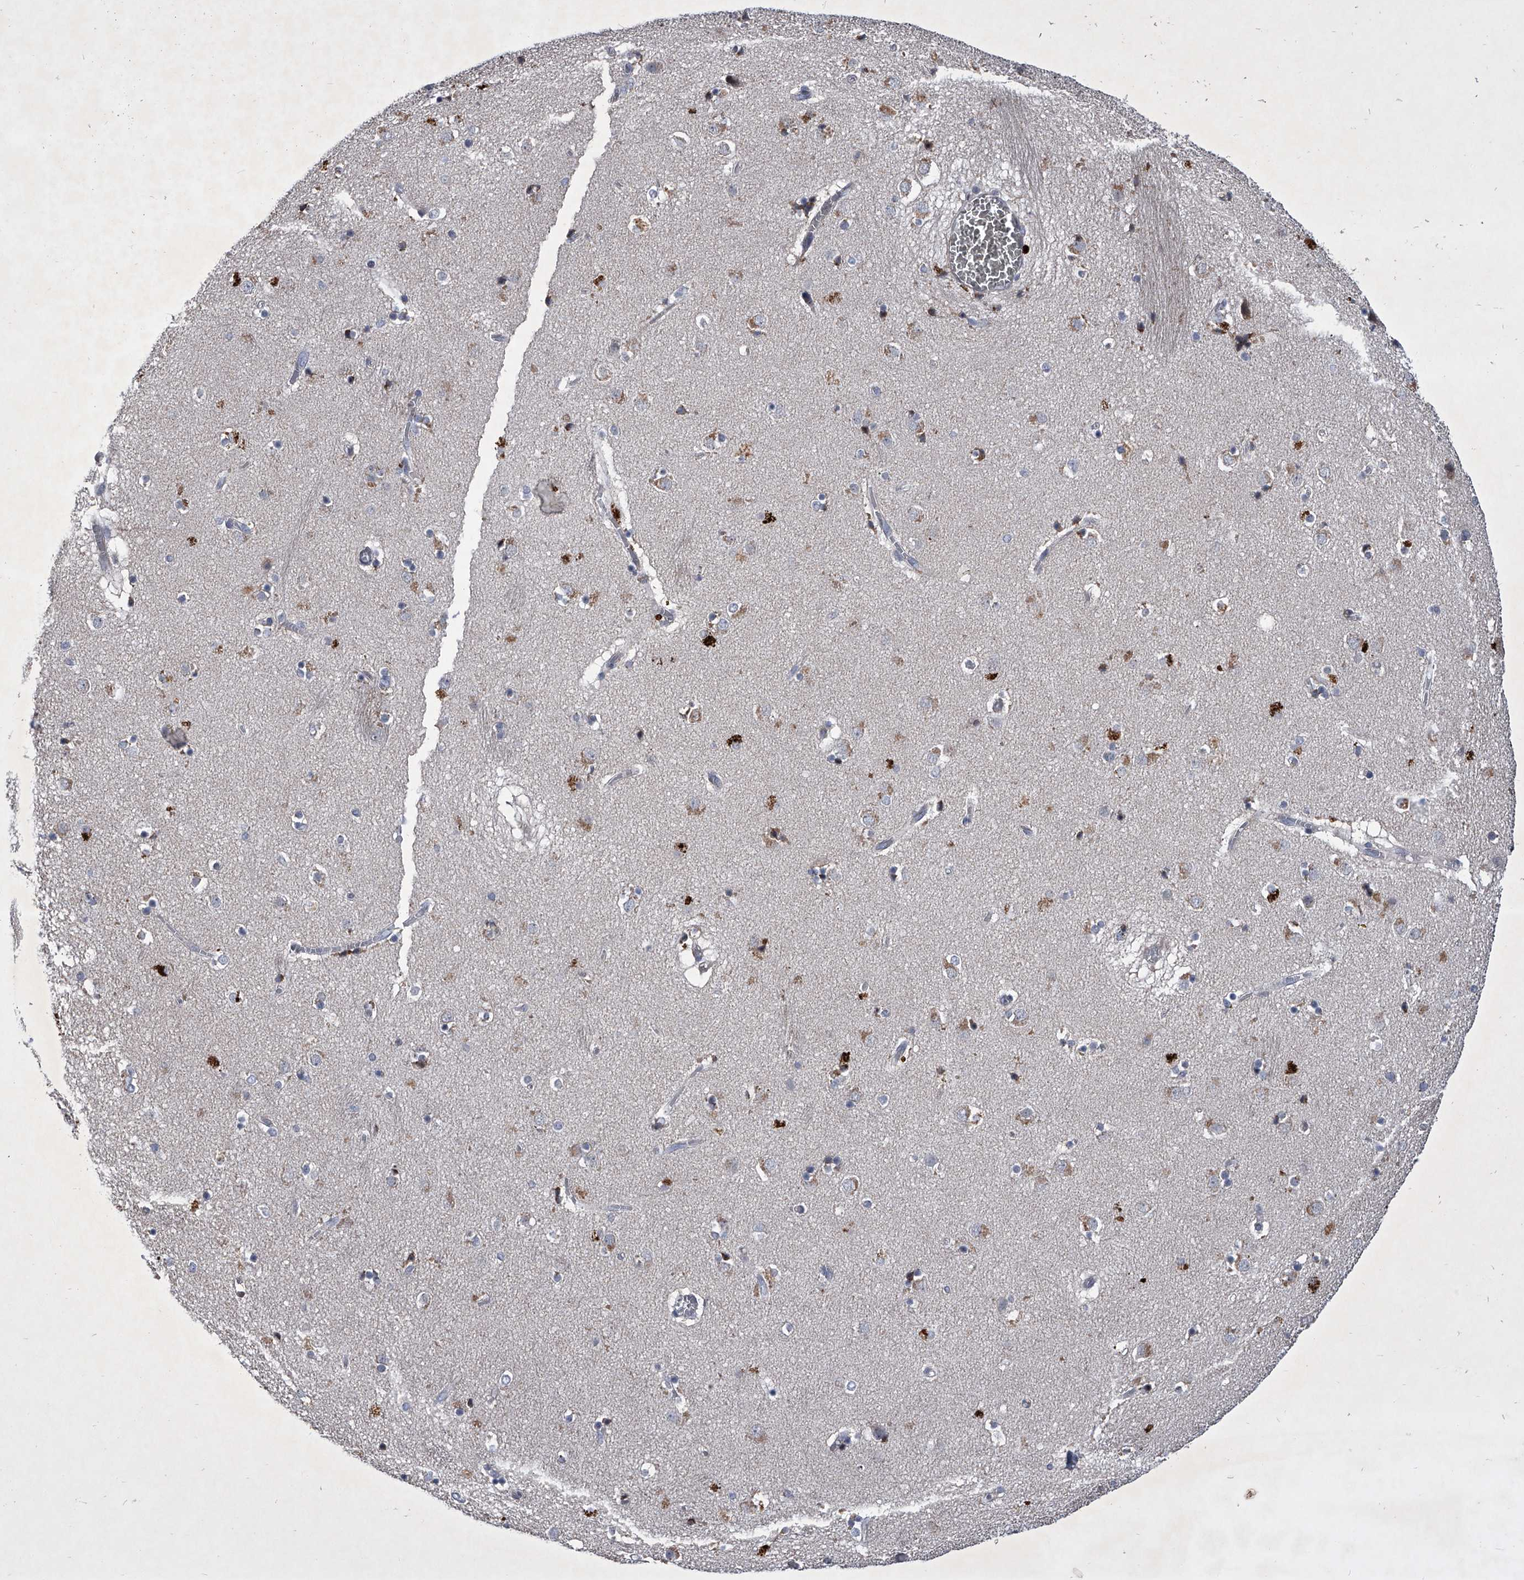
{"staining": {"intensity": "weak", "quantity": "<25%", "location": "cytoplasmic/membranous"}, "tissue": "caudate", "cell_type": "Glial cells", "image_type": "normal", "snomed": [{"axis": "morphology", "description": "Normal tissue, NOS"}, {"axis": "topography", "description": "Lateral ventricle wall"}], "caption": "A photomicrograph of caudate stained for a protein demonstrates no brown staining in glial cells.", "gene": "ZNF76", "patient": {"sex": "male", "age": 70}}